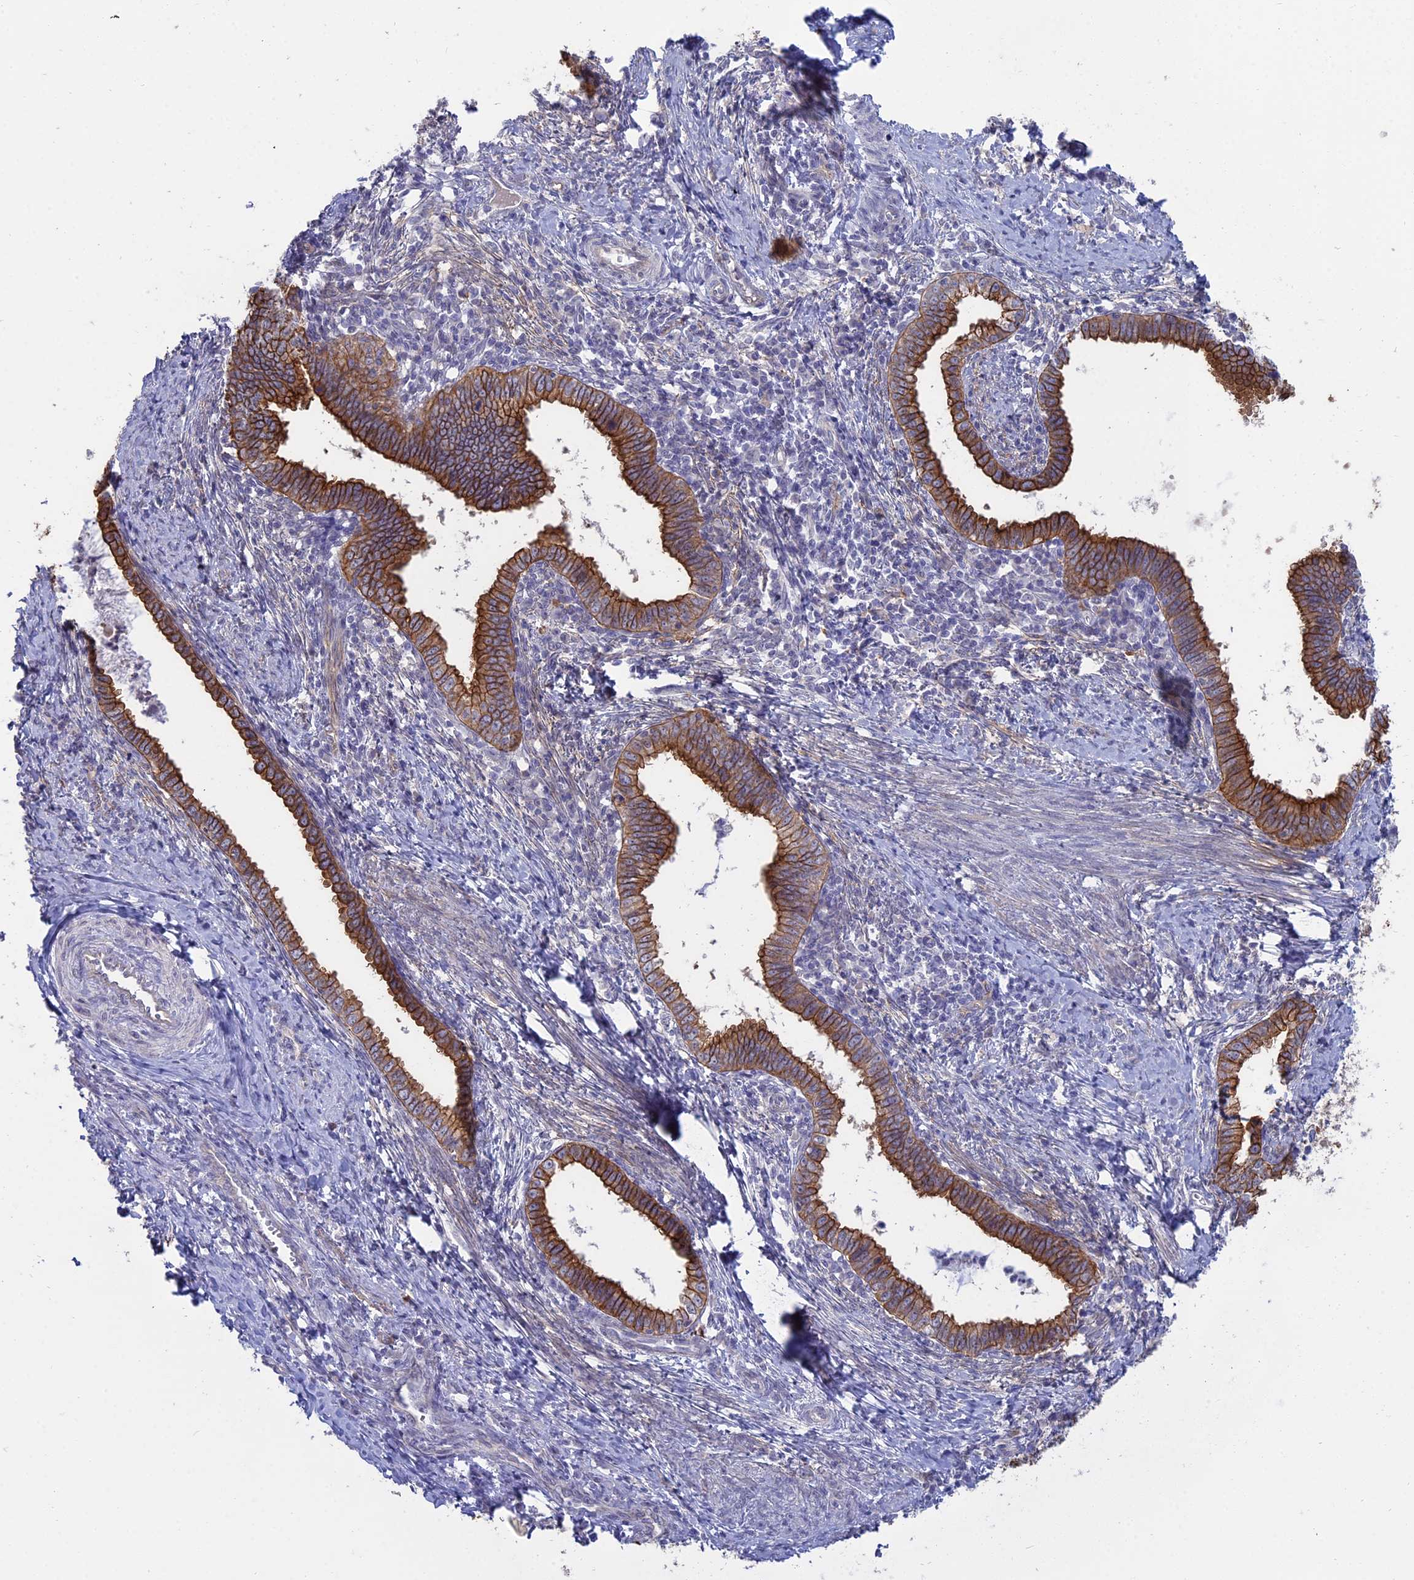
{"staining": {"intensity": "strong", "quantity": ">75%", "location": "cytoplasmic/membranous"}, "tissue": "cervical cancer", "cell_type": "Tumor cells", "image_type": "cancer", "snomed": [{"axis": "morphology", "description": "Adenocarcinoma, NOS"}, {"axis": "topography", "description": "Cervix"}], "caption": "A brown stain shows strong cytoplasmic/membranous expression of a protein in human cervical cancer (adenocarcinoma) tumor cells. Immunohistochemistry stains the protein in brown and the nuclei are stained blue.", "gene": "MYO5B", "patient": {"sex": "female", "age": 36}}